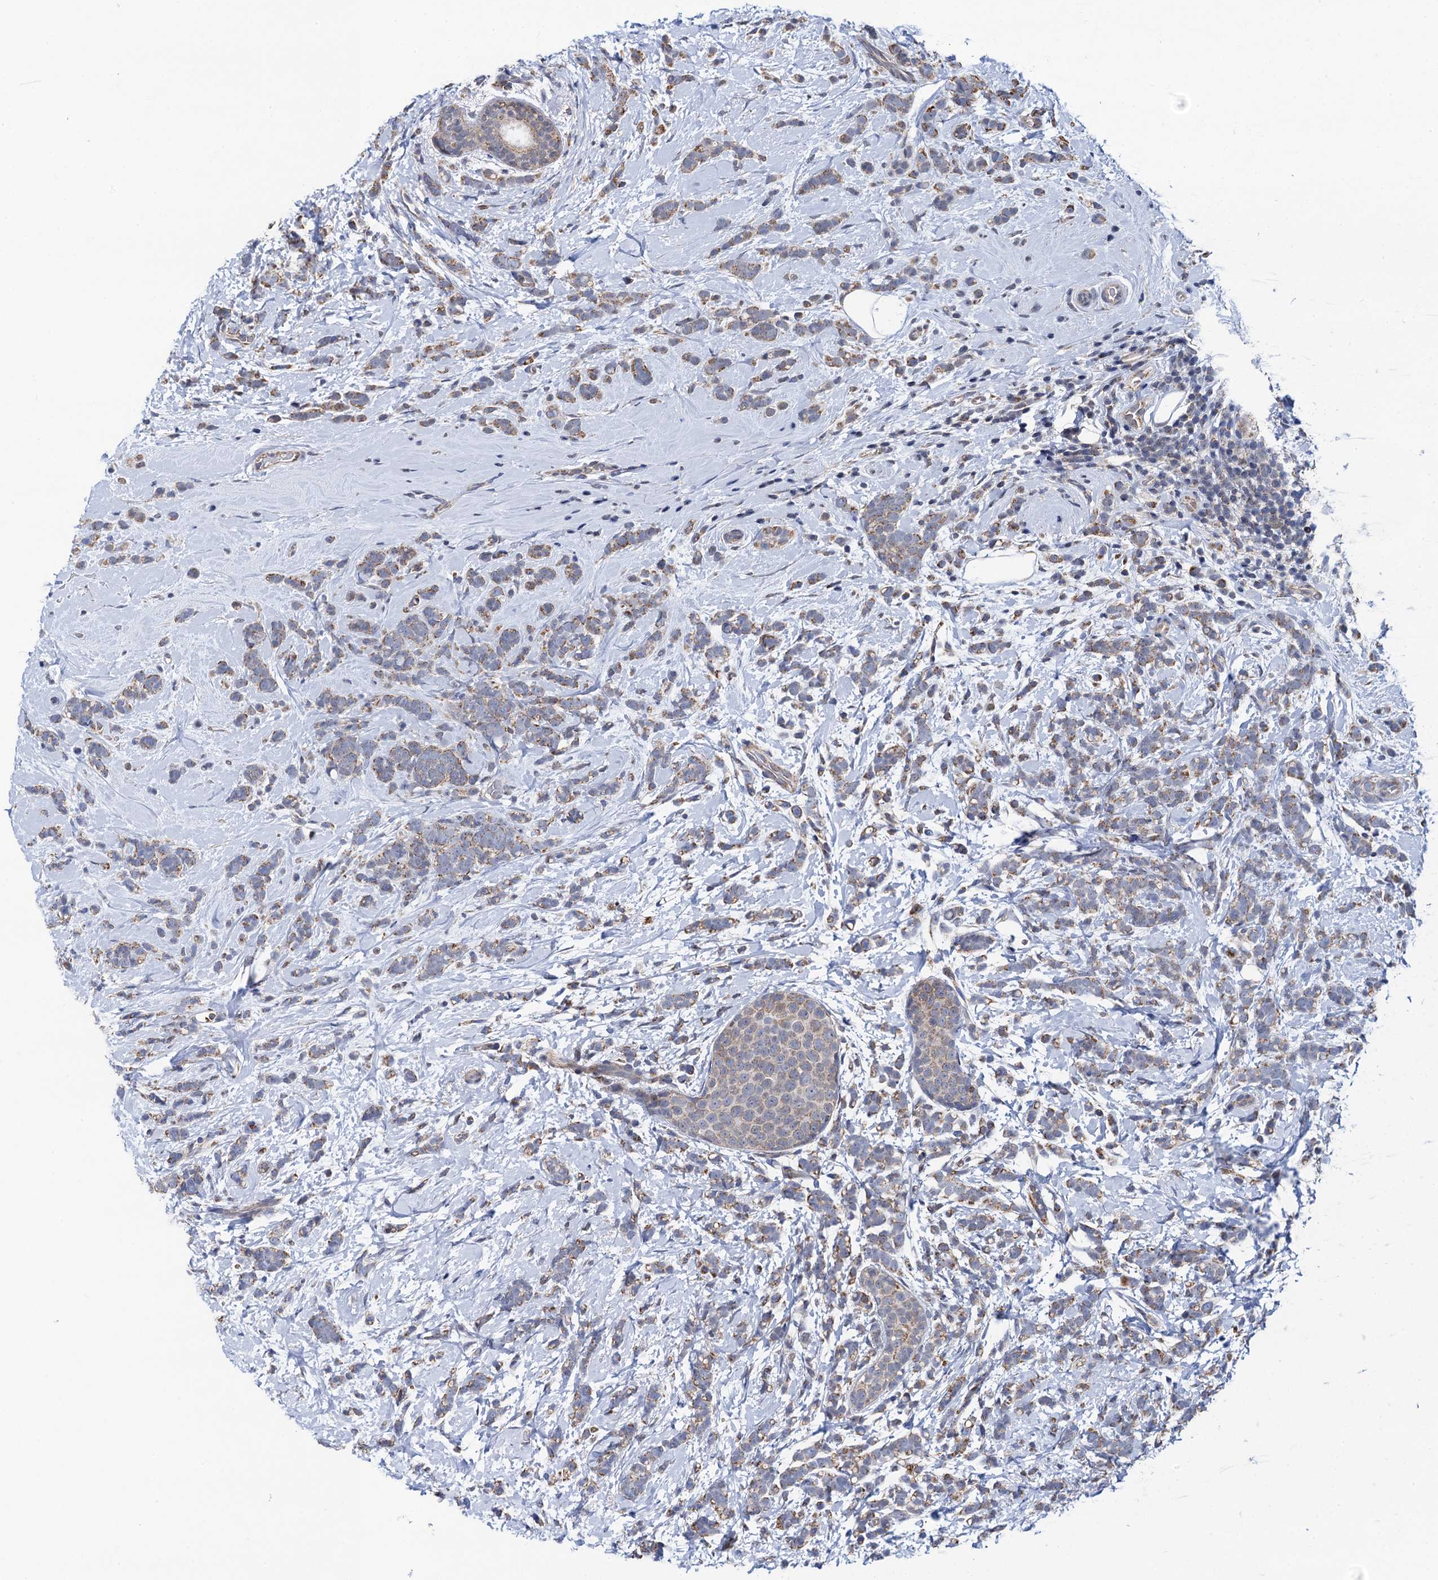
{"staining": {"intensity": "moderate", "quantity": "25%-75%", "location": "cytoplasmic/membranous"}, "tissue": "breast cancer", "cell_type": "Tumor cells", "image_type": "cancer", "snomed": [{"axis": "morphology", "description": "Lobular carcinoma"}, {"axis": "topography", "description": "Breast"}], "caption": "Immunohistochemical staining of human breast cancer demonstrates moderate cytoplasmic/membranous protein staining in approximately 25%-75% of tumor cells.", "gene": "PTCD3", "patient": {"sex": "female", "age": 58}}